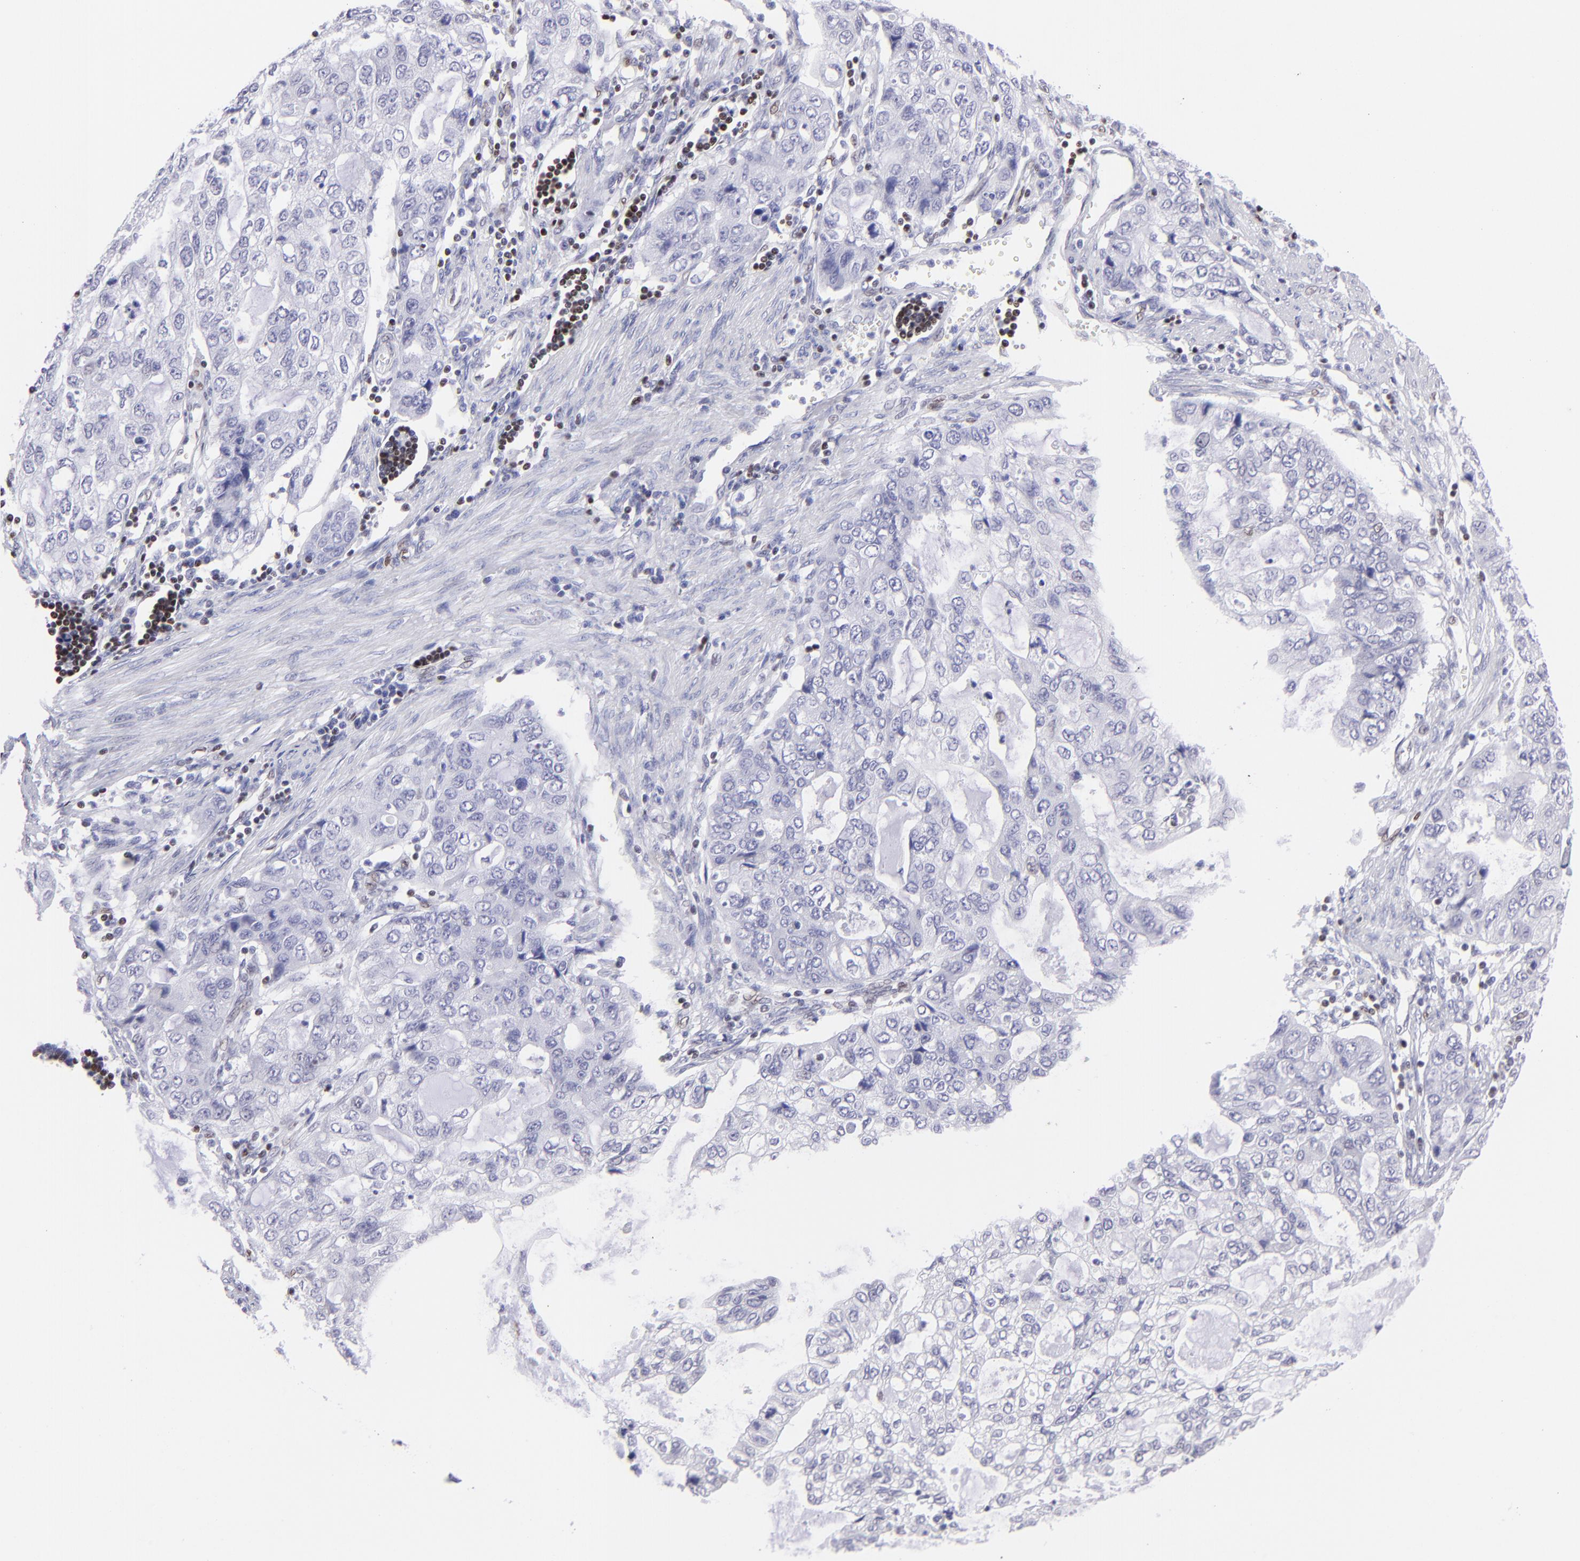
{"staining": {"intensity": "negative", "quantity": "none", "location": "none"}, "tissue": "stomach cancer", "cell_type": "Tumor cells", "image_type": "cancer", "snomed": [{"axis": "morphology", "description": "Adenocarcinoma, NOS"}, {"axis": "topography", "description": "Stomach, upper"}], "caption": "Immunohistochemistry image of neoplastic tissue: human adenocarcinoma (stomach) stained with DAB (3,3'-diaminobenzidine) demonstrates no significant protein positivity in tumor cells.", "gene": "ETS1", "patient": {"sex": "female", "age": 52}}